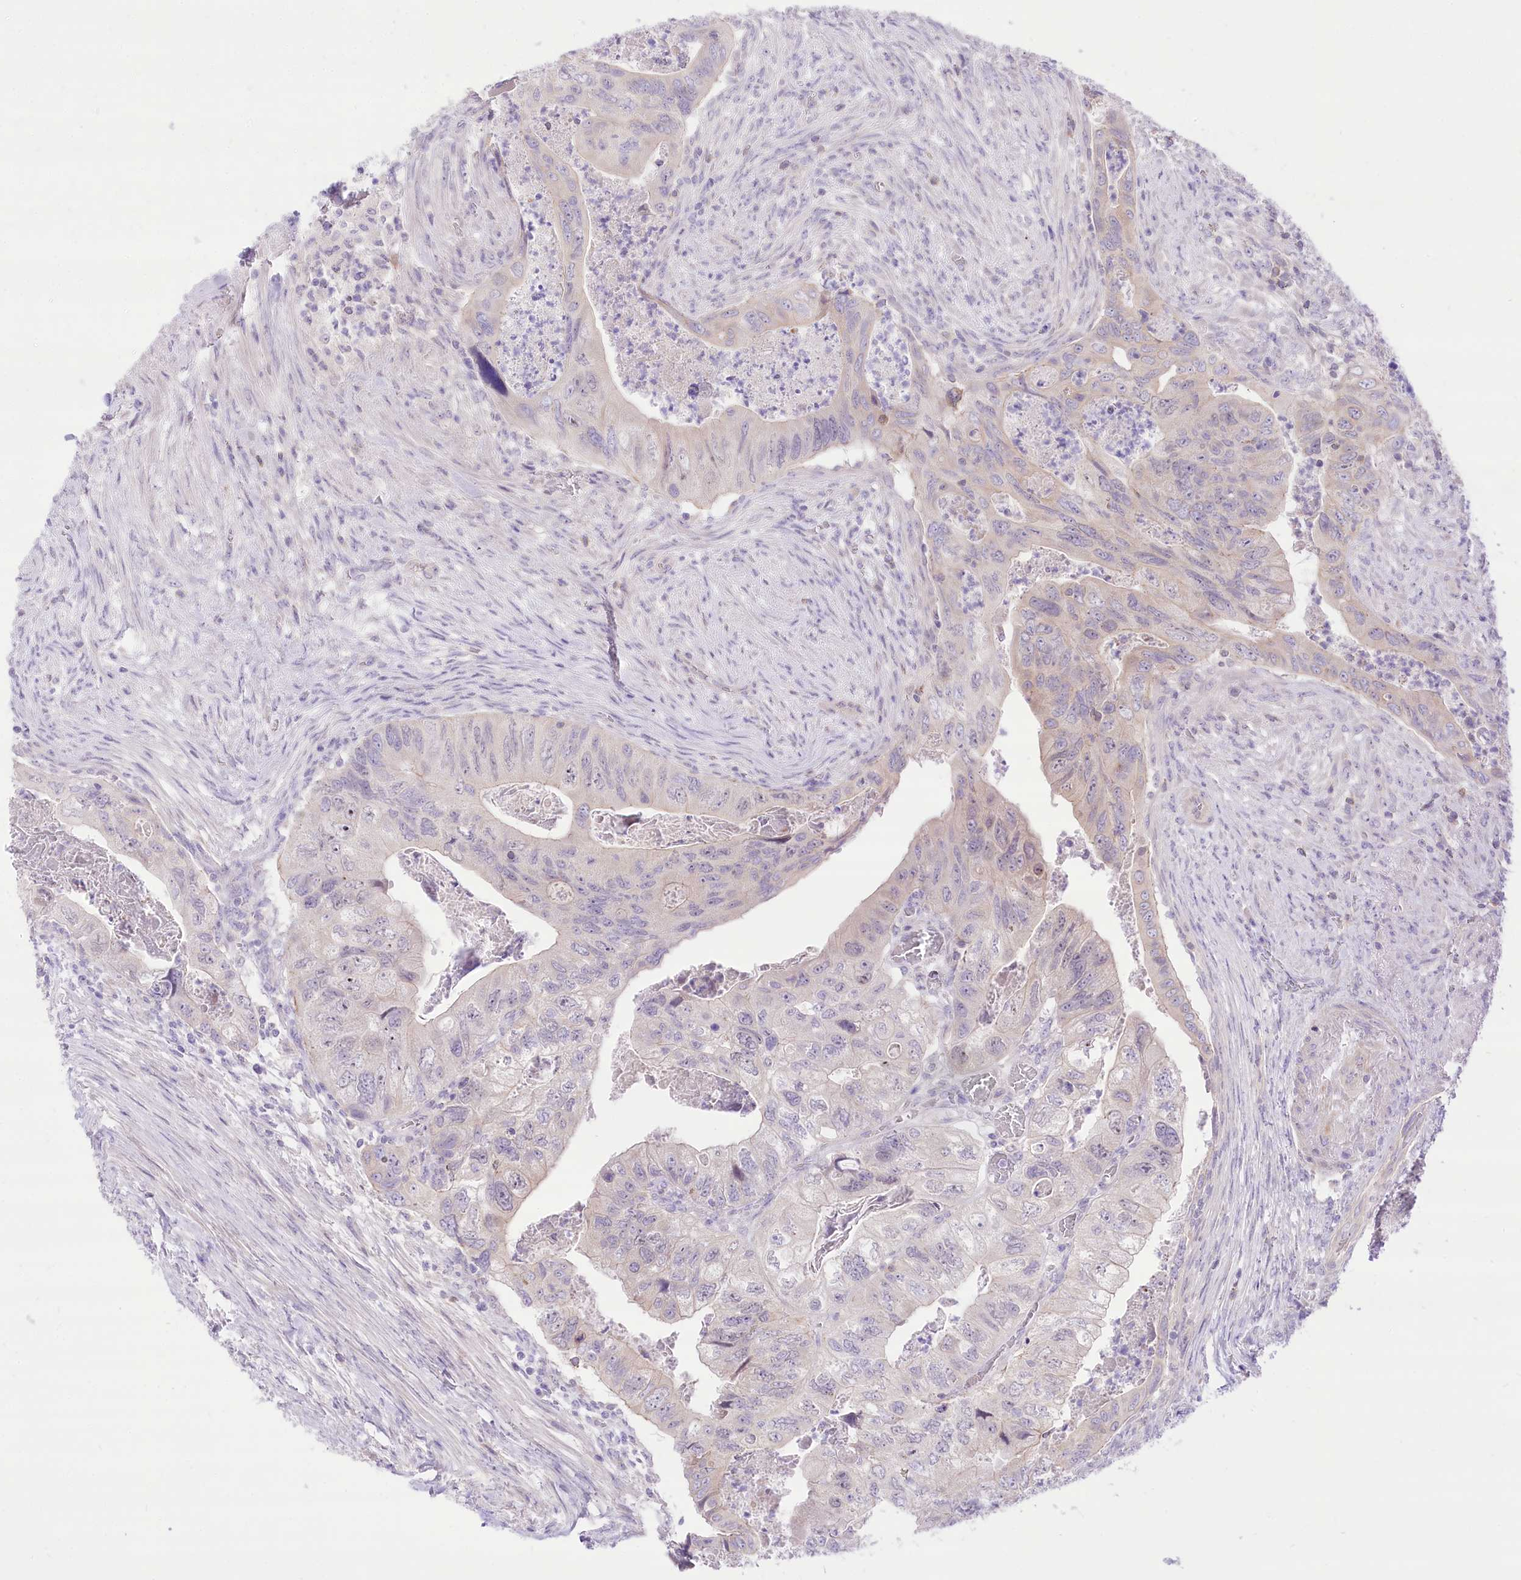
{"staining": {"intensity": "negative", "quantity": "none", "location": "none"}, "tissue": "colorectal cancer", "cell_type": "Tumor cells", "image_type": "cancer", "snomed": [{"axis": "morphology", "description": "Adenocarcinoma, NOS"}, {"axis": "topography", "description": "Rectum"}], "caption": "IHC of colorectal cancer (adenocarcinoma) displays no positivity in tumor cells. Brightfield microscopy of immunohistochemistry stained with DAB (3,3'-diaminobenzidine) (brown) and hematoxylin (blue), captured at high magnification.", "gene": "HELT", "patient": {"sex": "male", "age": 63}}